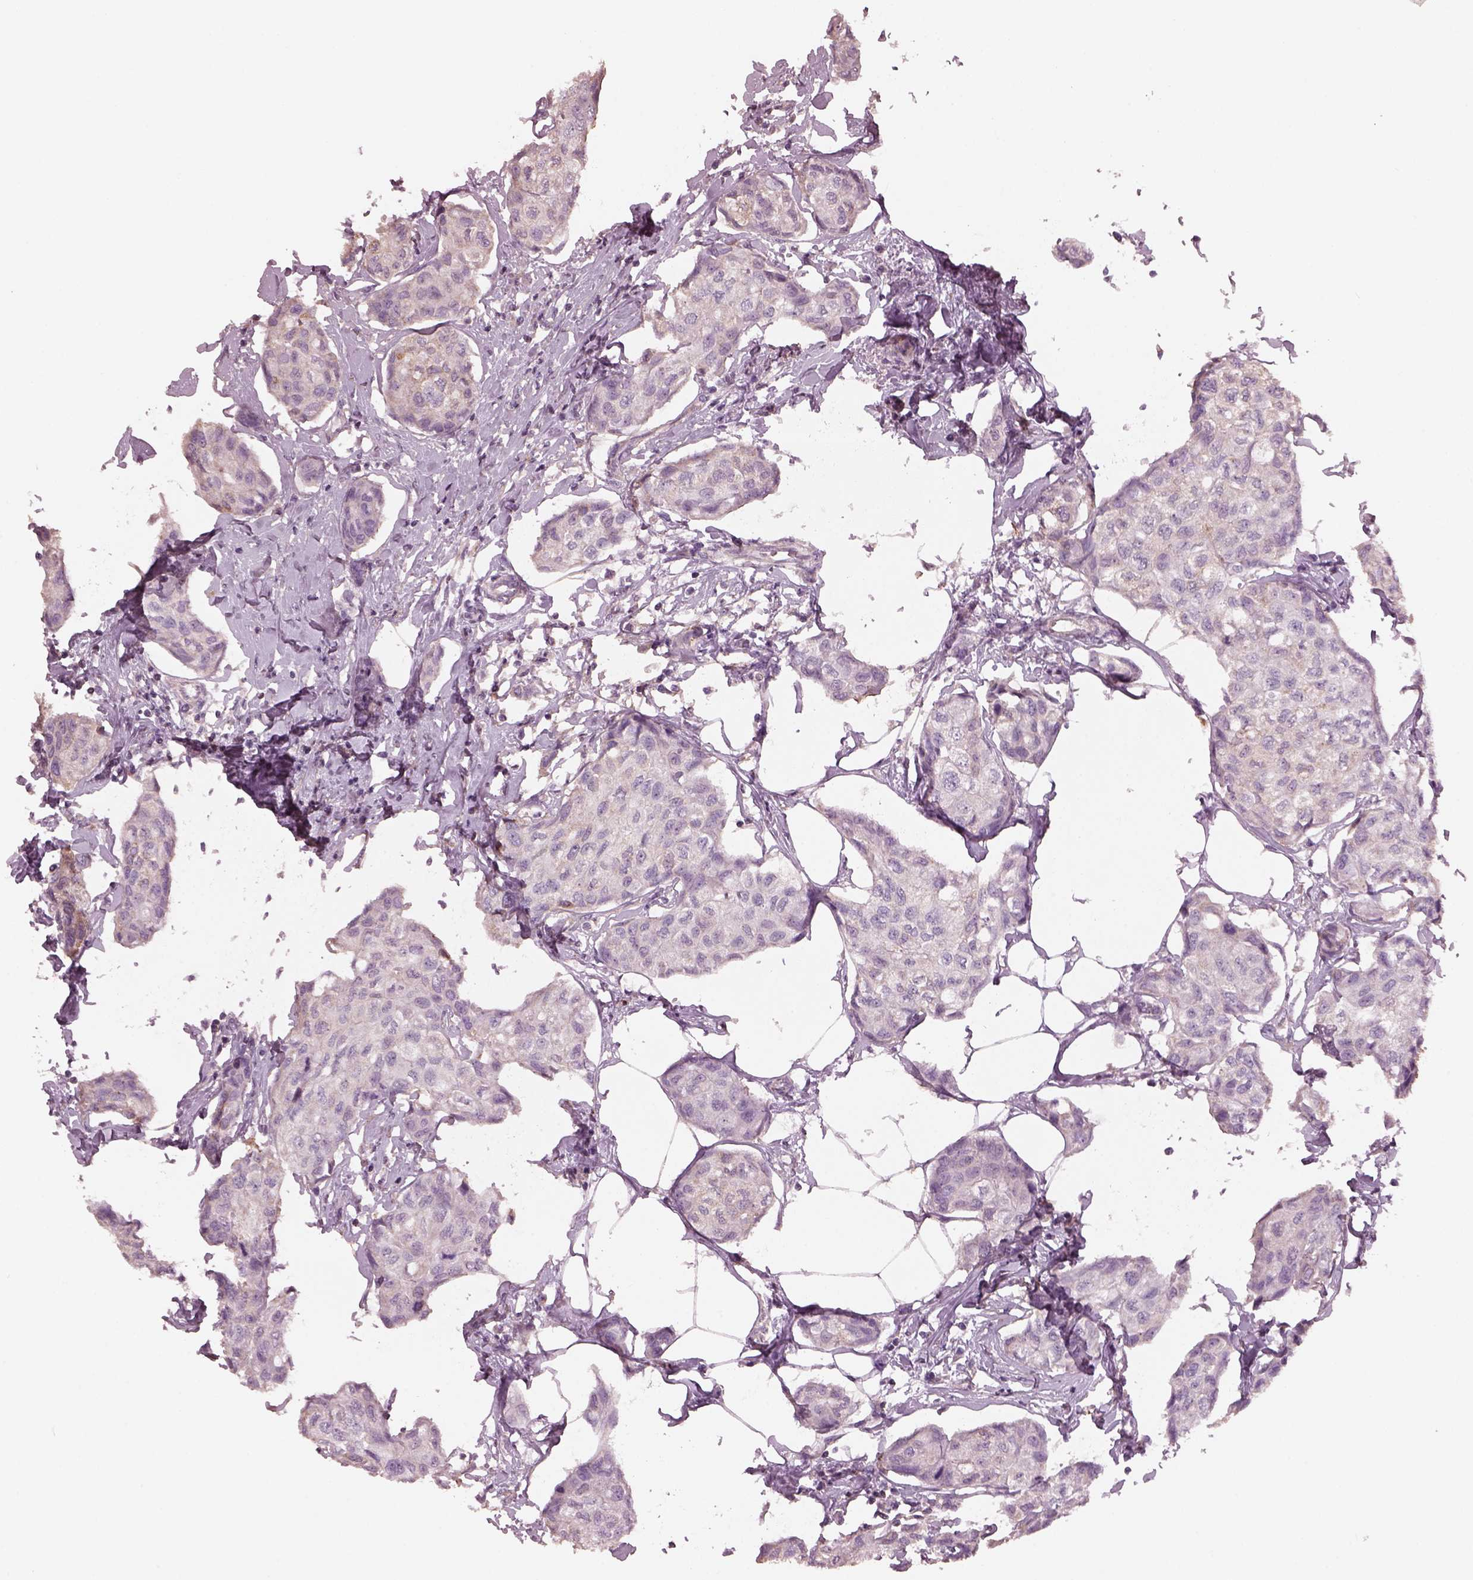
{"staining": {"intensity": "negative", "quantity": "none", "location": "none"}, "tissue": "breast cancer", "cell_type": "Tumor cells", "image_type": "cancer", "snomed": [{"axis": "morphology", "description": "Duct carcinoma"}, {"axis": "topography", "description": "Breast"}], "caption": "This image is of invasive ductal carcinoma (breast) stained with immunohistochemistry (IHC) to label a protein in brown with the nuclei are counter-stained blue. There is no staining in tumor cells.", "gene": "SRI", "patient": {"sex": "female", "age": 80}}